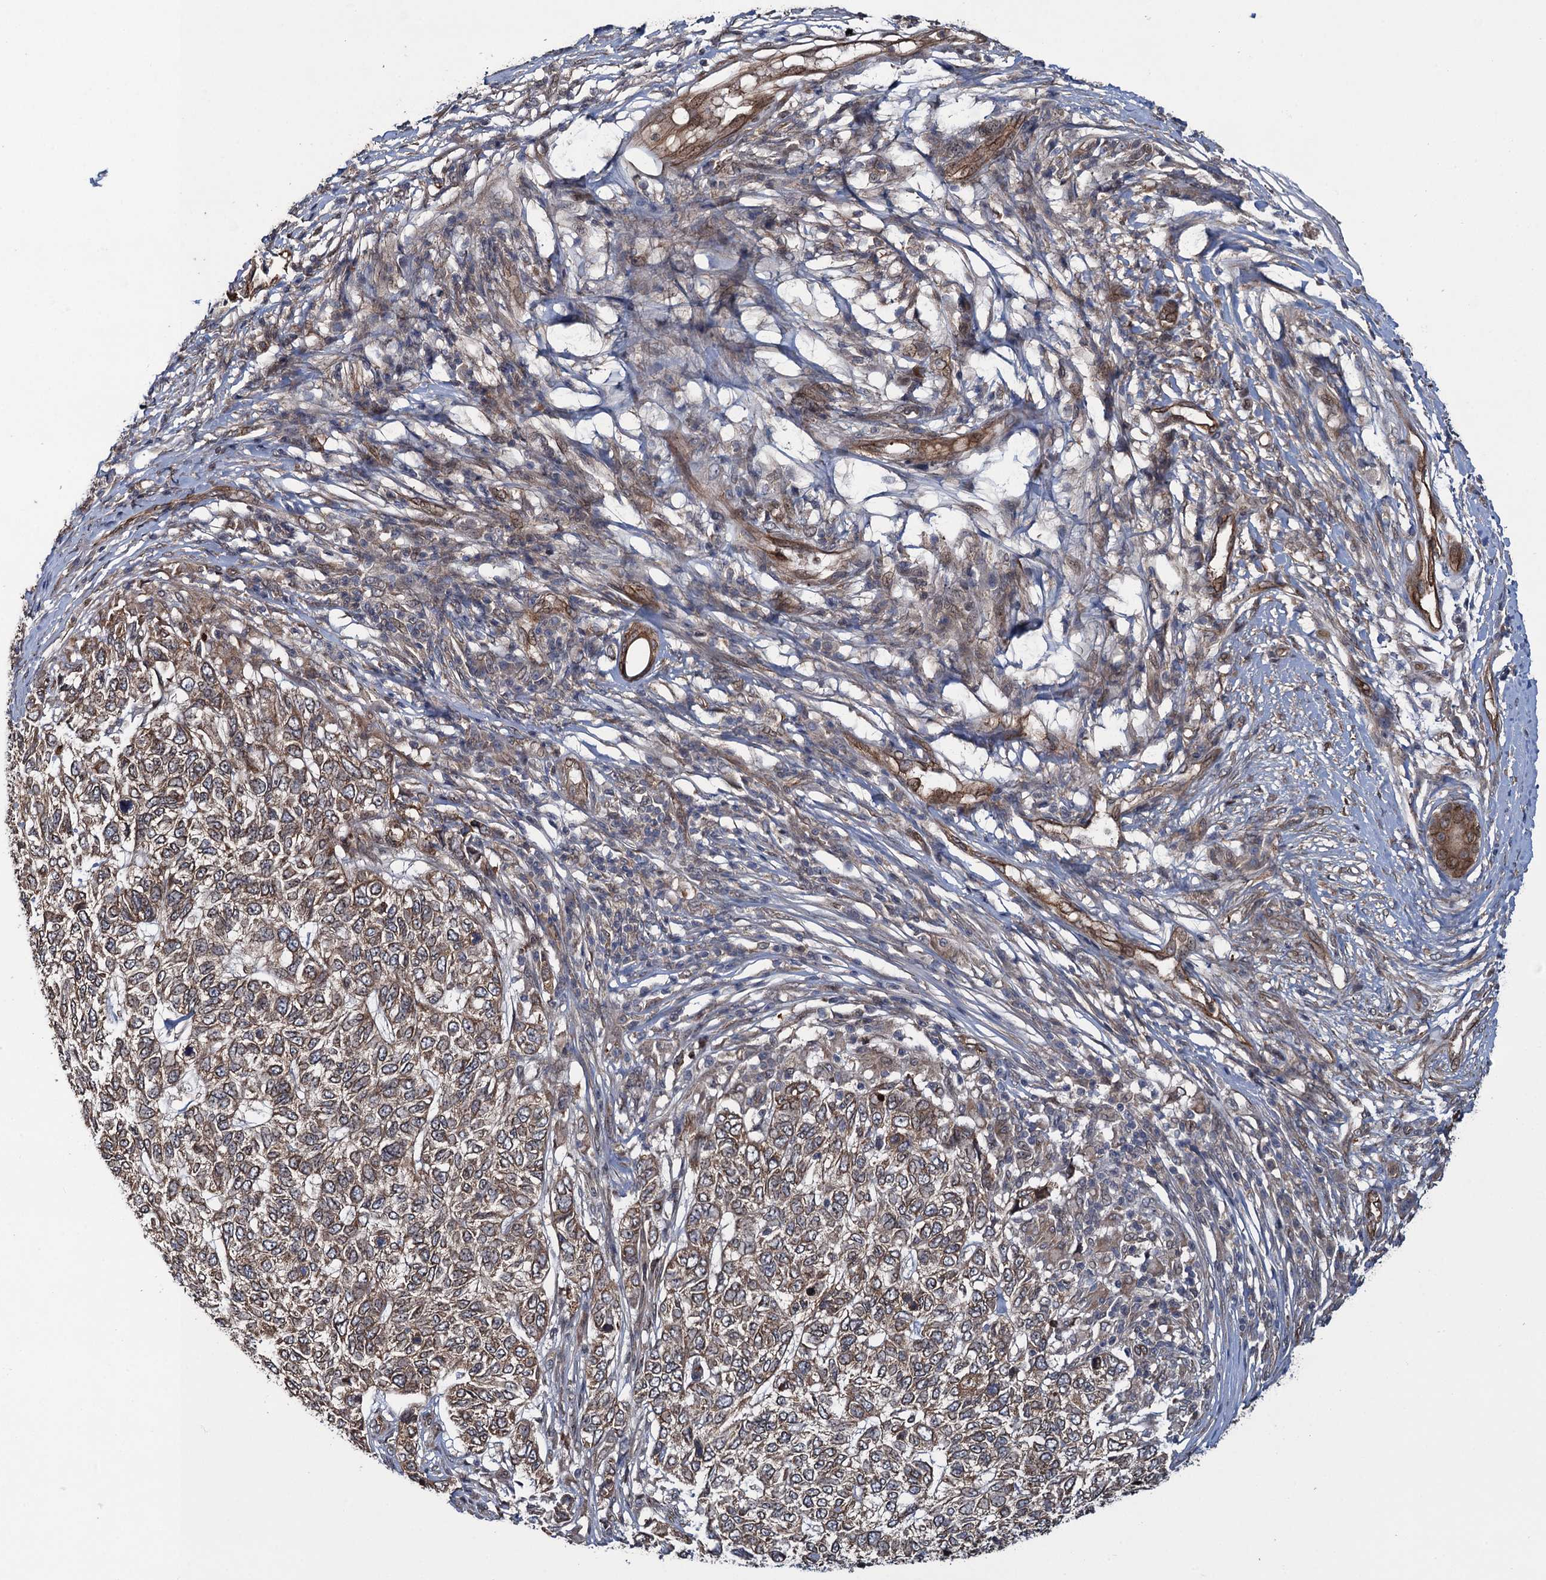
{"staining": {"intensity": "moderate", "quantity": ">75%", "location": "cytoplasmic/membranous"}, "tissue": "skin cancer", "cell_type": "Tumor cells", "image_type": "cancer", "snomed": [{"axis": "morphology", "description": "Basal cell carcinoma"}, {"axis": "topography", "description": "Skin"}], "caption": "Human skin cancer stained for a protein (brown) shows moderate cytoplasmic/membranous positive staining in about >75% of tumor cells.", "gene": "EVX2", "patient": {"sex": "female", "age": 65}}